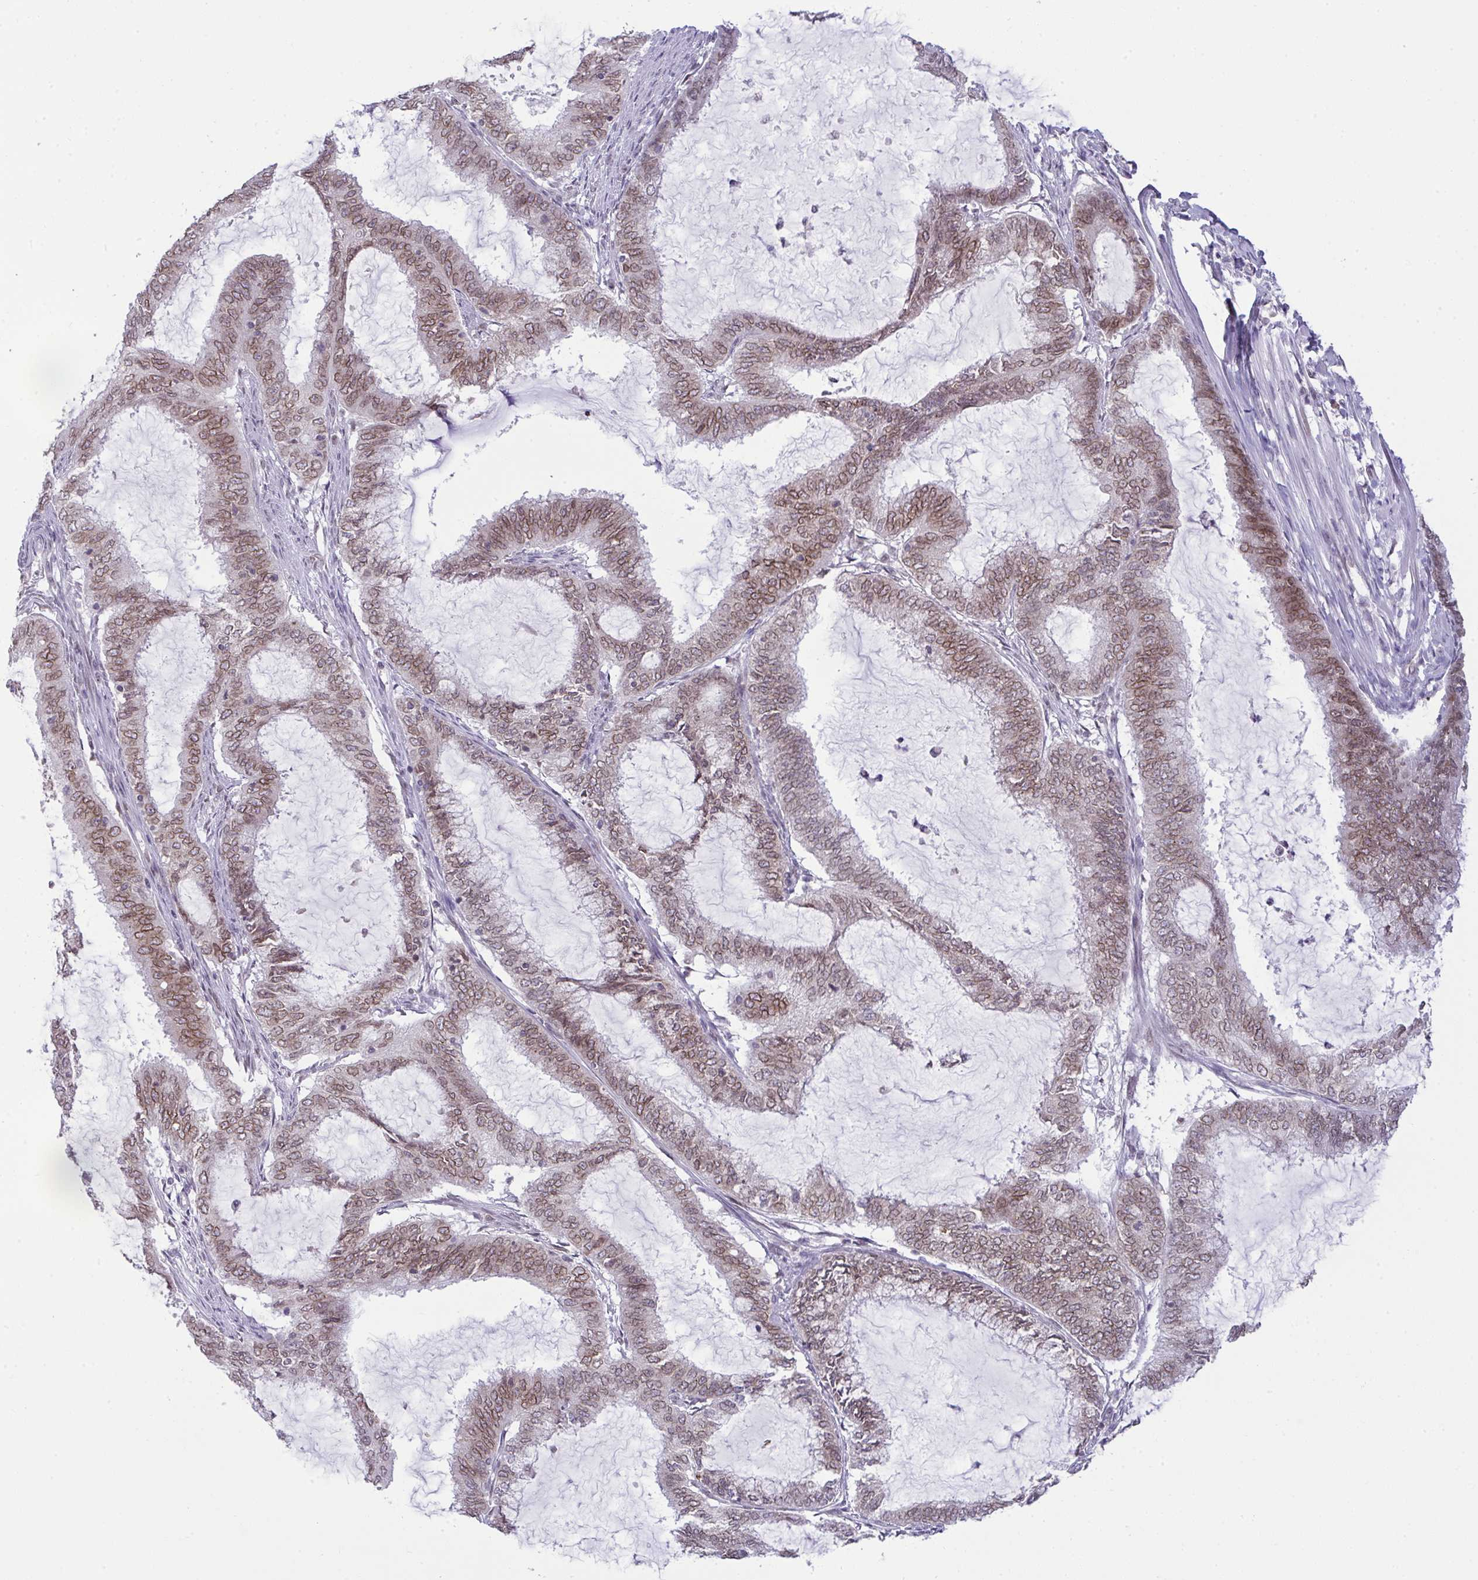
{"staining": {"intensity": "moderate", "quantity": ">75%", "location": "cytoplasmic/membranous,nuclear"}, "tissue": "endometrial cancer", "cell_type": "Tumor cells", "image_type": "cancer", "snomed": [{"axis": "morphology", "description": "Adenocarcinoma, NOS"}, {"axis": "topography", "description": "Endometrium"}], "caption": "High-magnification brightfield microscopy of adenocarcinoma (endometrial) stained with DAB (3,3'-diaminobenzidine) (brown) and counterstained with hematoxylin (blue). tumor cells exhibit moderate cytoplasmic/membranous and nuclear staining is identified in approximately>75% of cells.", "gene": "RANBP2", "patient": {"sex": "female", "age": 51}}